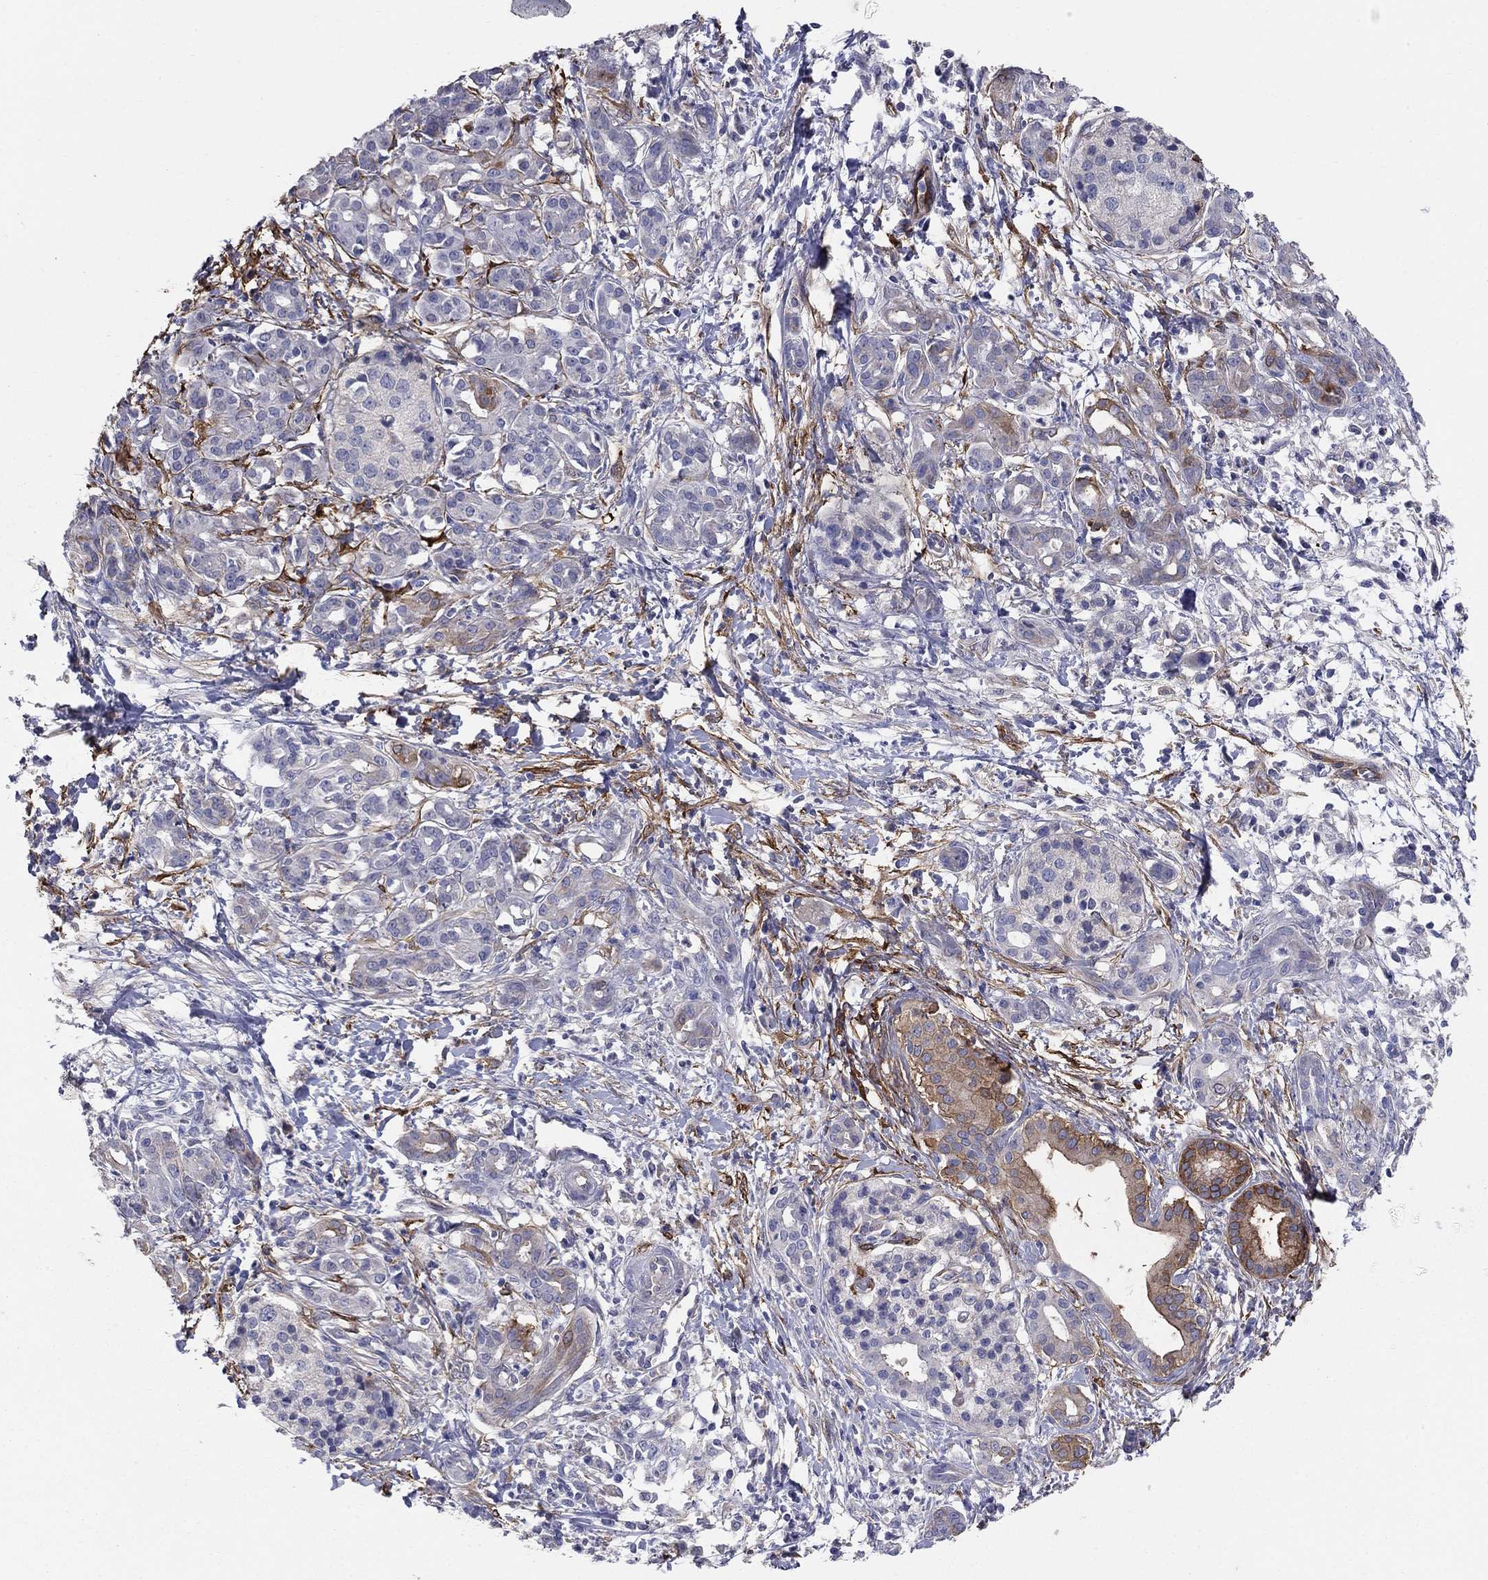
{"staining": {"intensity": "moderate", "quantity": "<25%", "location": "cytoplasmic/membranous"}, "tissue": "pancreatic cancer", "cell_type": "Tumor cells", "image_type": "cancer", "snomed": [{"axis": "morphology", "description": "Adenocarcinoma, NOS"}, {"axis": "topography", "description": "Pancreas"}], "caption": "This histopathology image shows immunohistochemistry staining of pancreatic cancer, with low moderate cytoplasmic/membranous staining in about <25% of tumor cells.", "gene": "EMP2", "patient": {"sex": "male", "age": 72}}